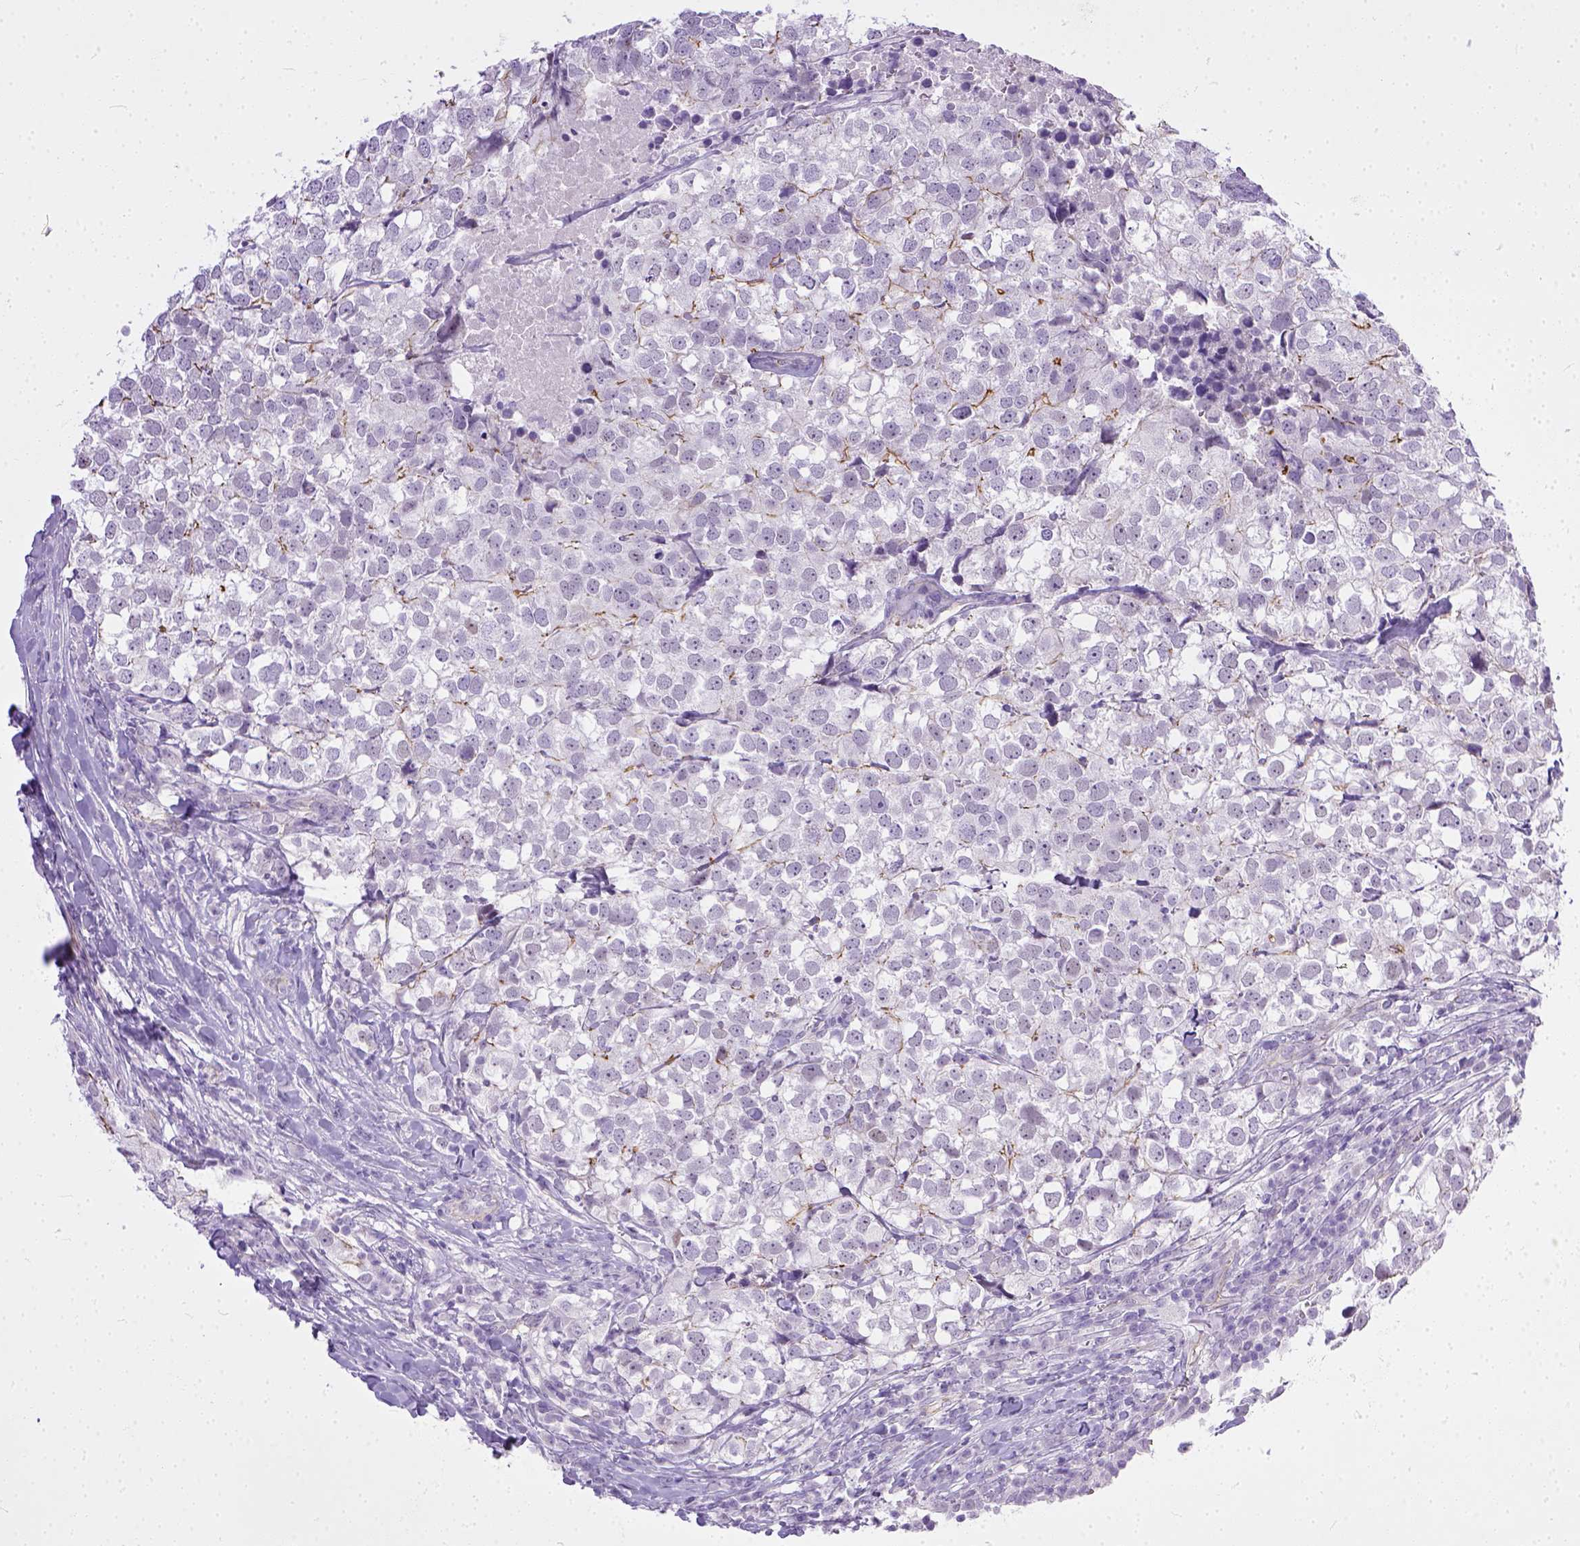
{"staining": {"intensity": "moderate", "quantity": "<25%", "location": "cytoplasmic/membranous"}, "tissue": "breast cancer", "cell_type": "Tumor cells", "image_type": "cancer", "snomed": [{"axis": "morphology", "description": "Duct carcinoma"}, {"axis": "topography", "description": "Breast"}], "caption": "Moderate cytoplasmic/membranous protein expression is appreciated in about <25% of tumor cells in breast intraductal carcinoma.", "gene": "ADGRF1", "patient": {"sex": "female", "age": 30}}